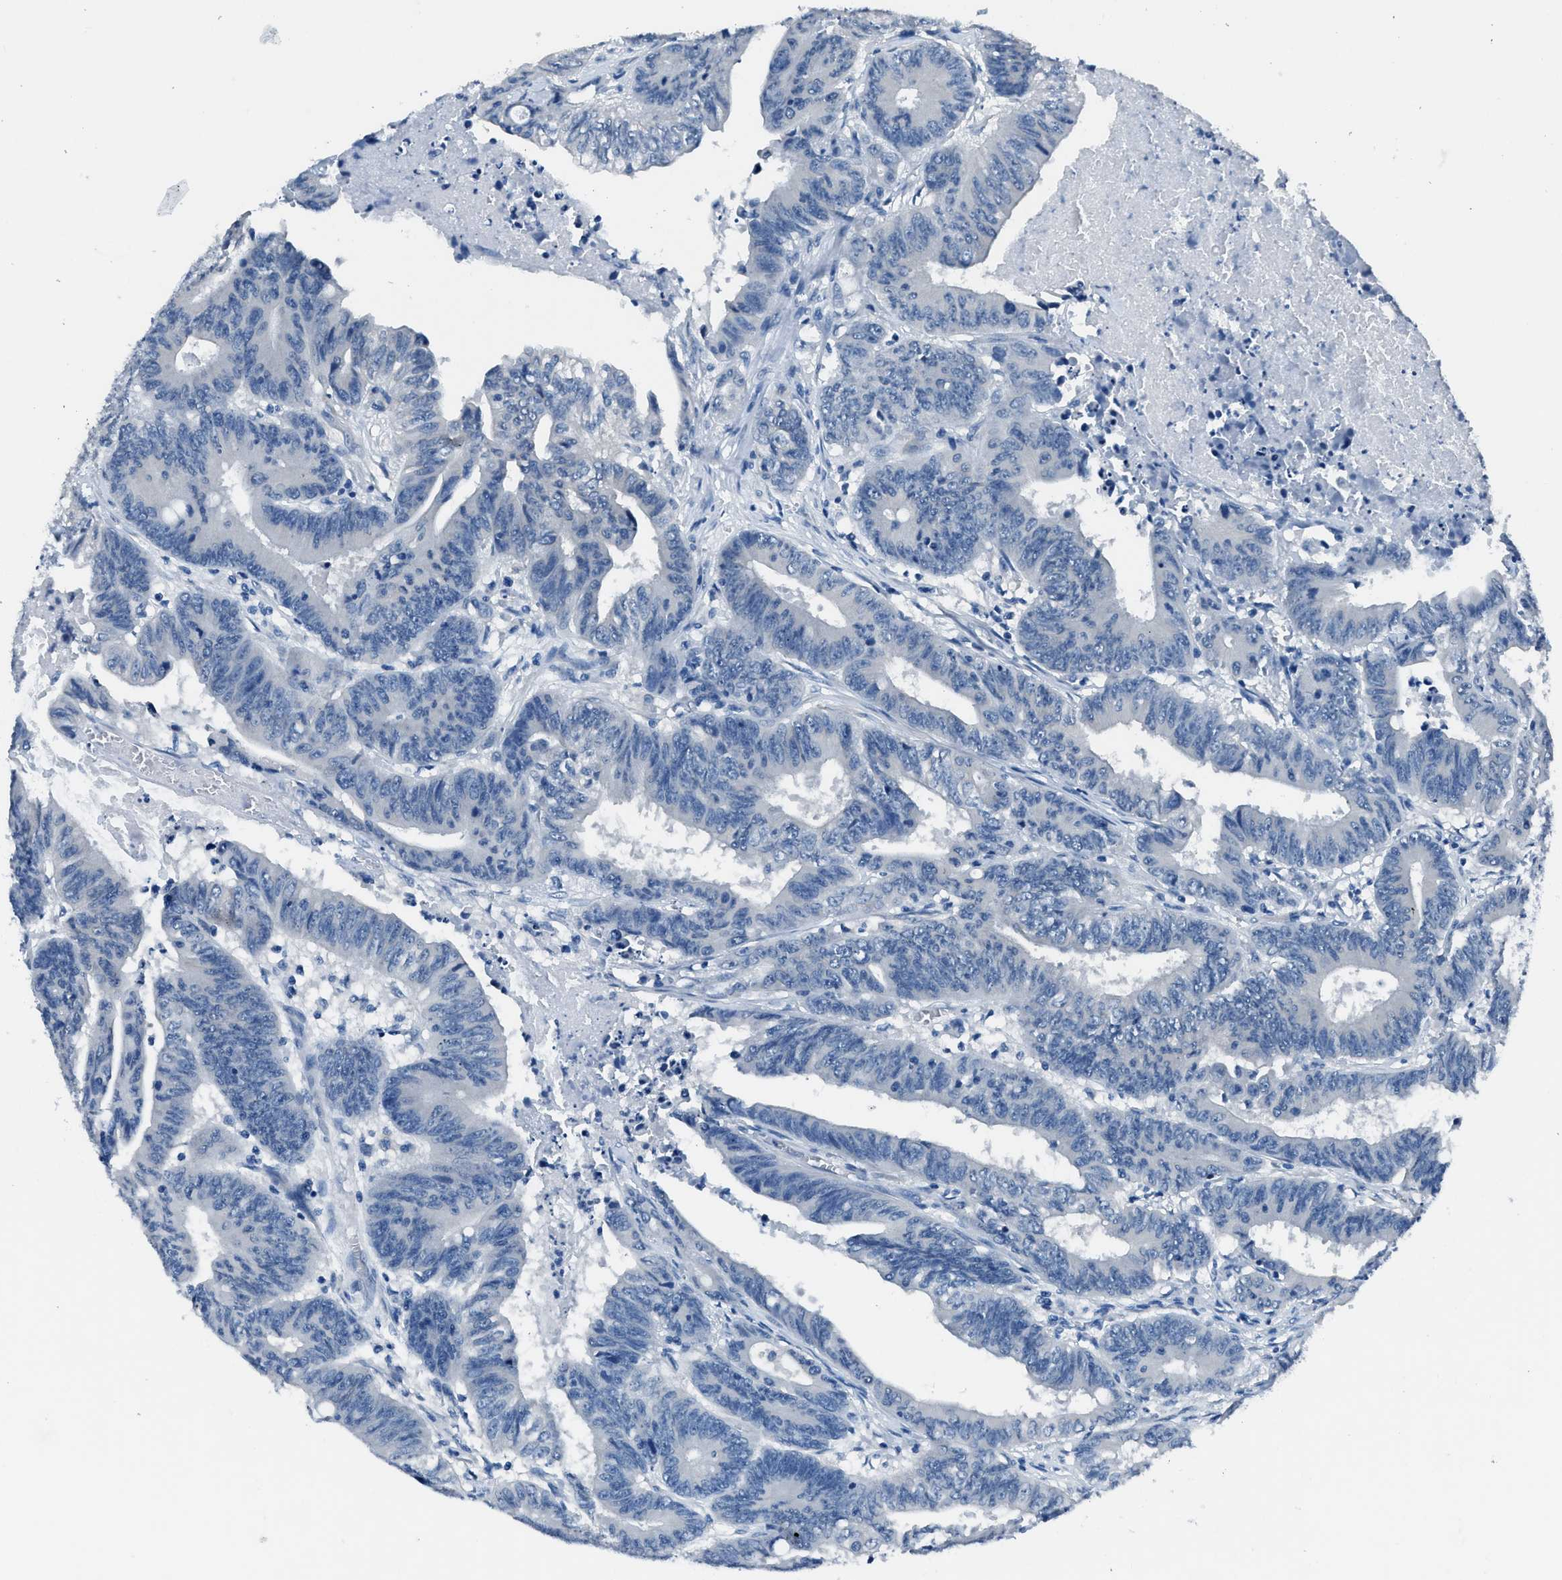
{"staining": {"intensity": "negative", "quantity": "none", "location": "none"}, "tissue": "colorectal cancer", "cell_type": "Tumor cells", "image_type": "cancer", "snomed": [{"axis": "morphology", "description": "Adenocarcinoma, NOS"}, {"axis": "topography", "description": "Colon"}], "caption": "Adenocarcinoma (colorectal) was stained to show a protein in brown. There is no significant expression in tumor cells.", "gene": "GJA3", "patient": {"sex": "male", "age": 45}}